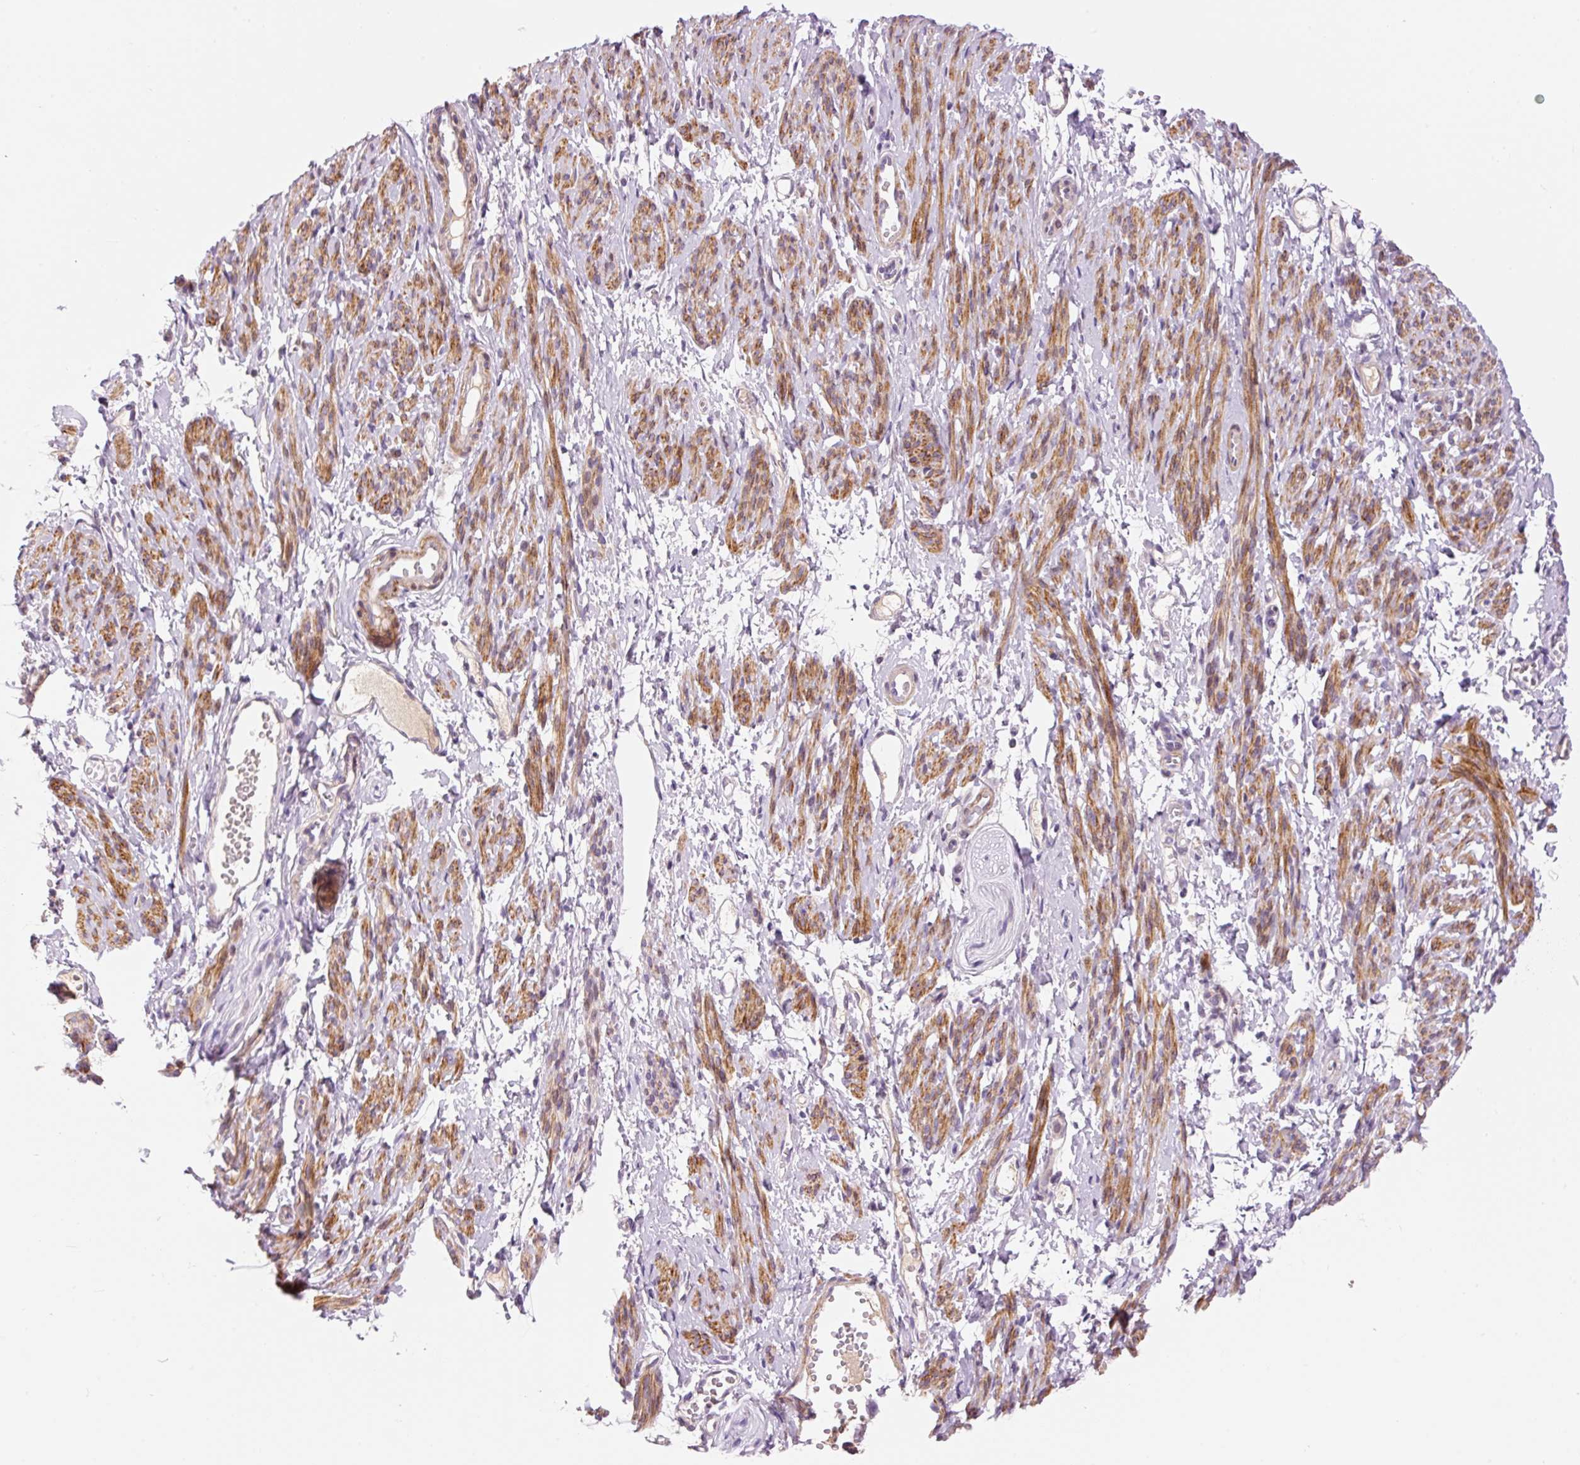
{"staining": {"intensity": "moderate", "quantity": ">75%", "location": "cytoplasmic/membranous"}, "tissue": "smooth muscle", "cell_type": "Smooth muscle cells", "image_type": "normal", "snomed": [{"axis": "morphology", "description": "Normal tissue, NOS"}, {"axis": "topography", "description": "Smooth muscle"}], "caption": "Smooth muscle stained with immunohistochemistry (IHC) reveals moderate cytoplasmic/membranous positivity in approximately >75% of smooth muscle cells.", "gene": "HNF1A", "patient": {"sex": "female", "age": 65}}